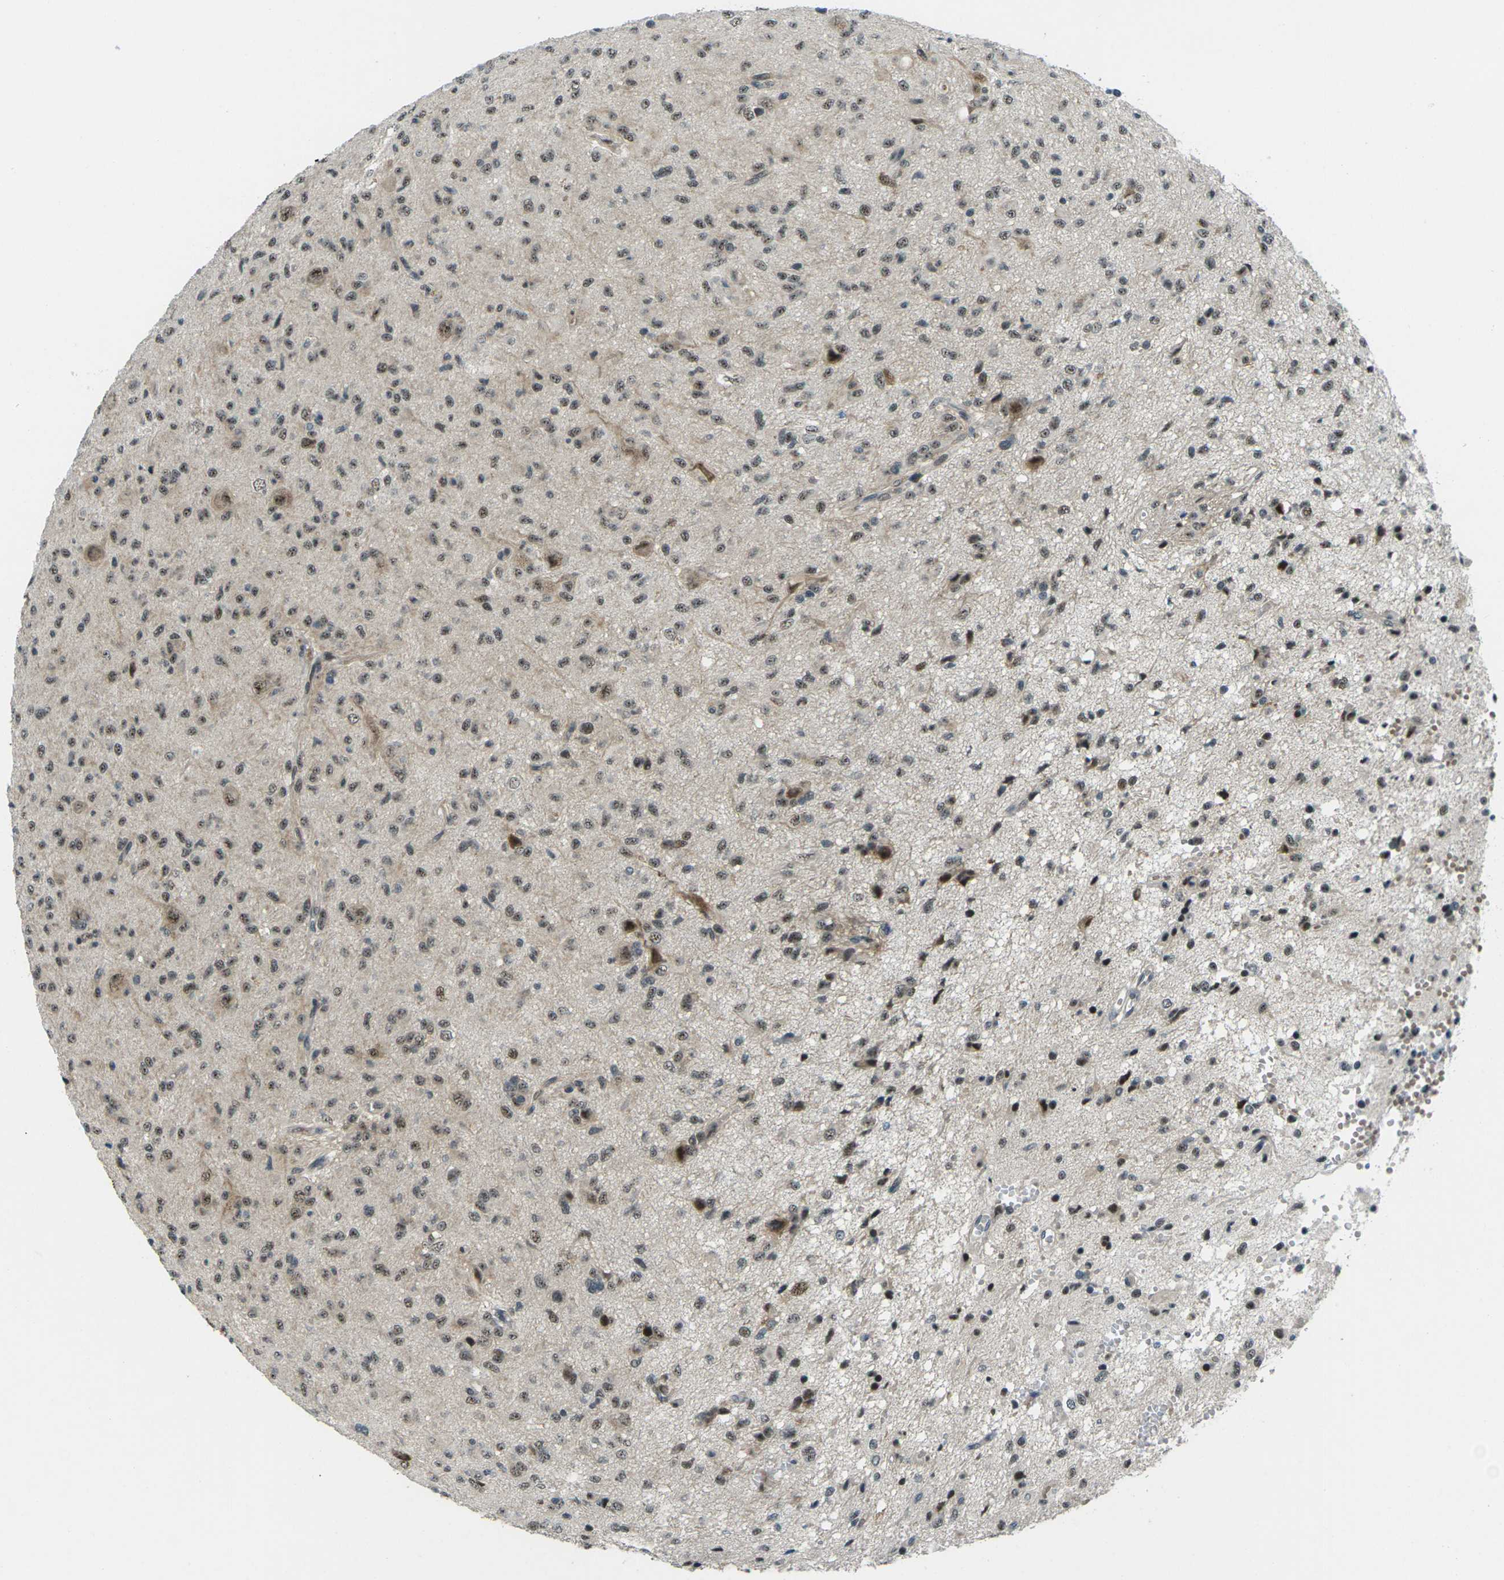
{"staining": {"intensity": "moderate", "quantity": ">75%", "location": "nuclear"}, "tissue": "glioma", "cell_type": "Tumor cells", "image_type": "cancer", "snomed": [{"axis": "morphology", "description": "Glioma, malignant, High grade"}, {"axis": "topography", "description": "Brain"}], "caption": "DAB immunohistochemical staining of glioma shows moderate nuclear protein expression in approximately >75% of tumor cells.", "gene": "UBE2S", "patient": {"sex": "female", "age": 59}}